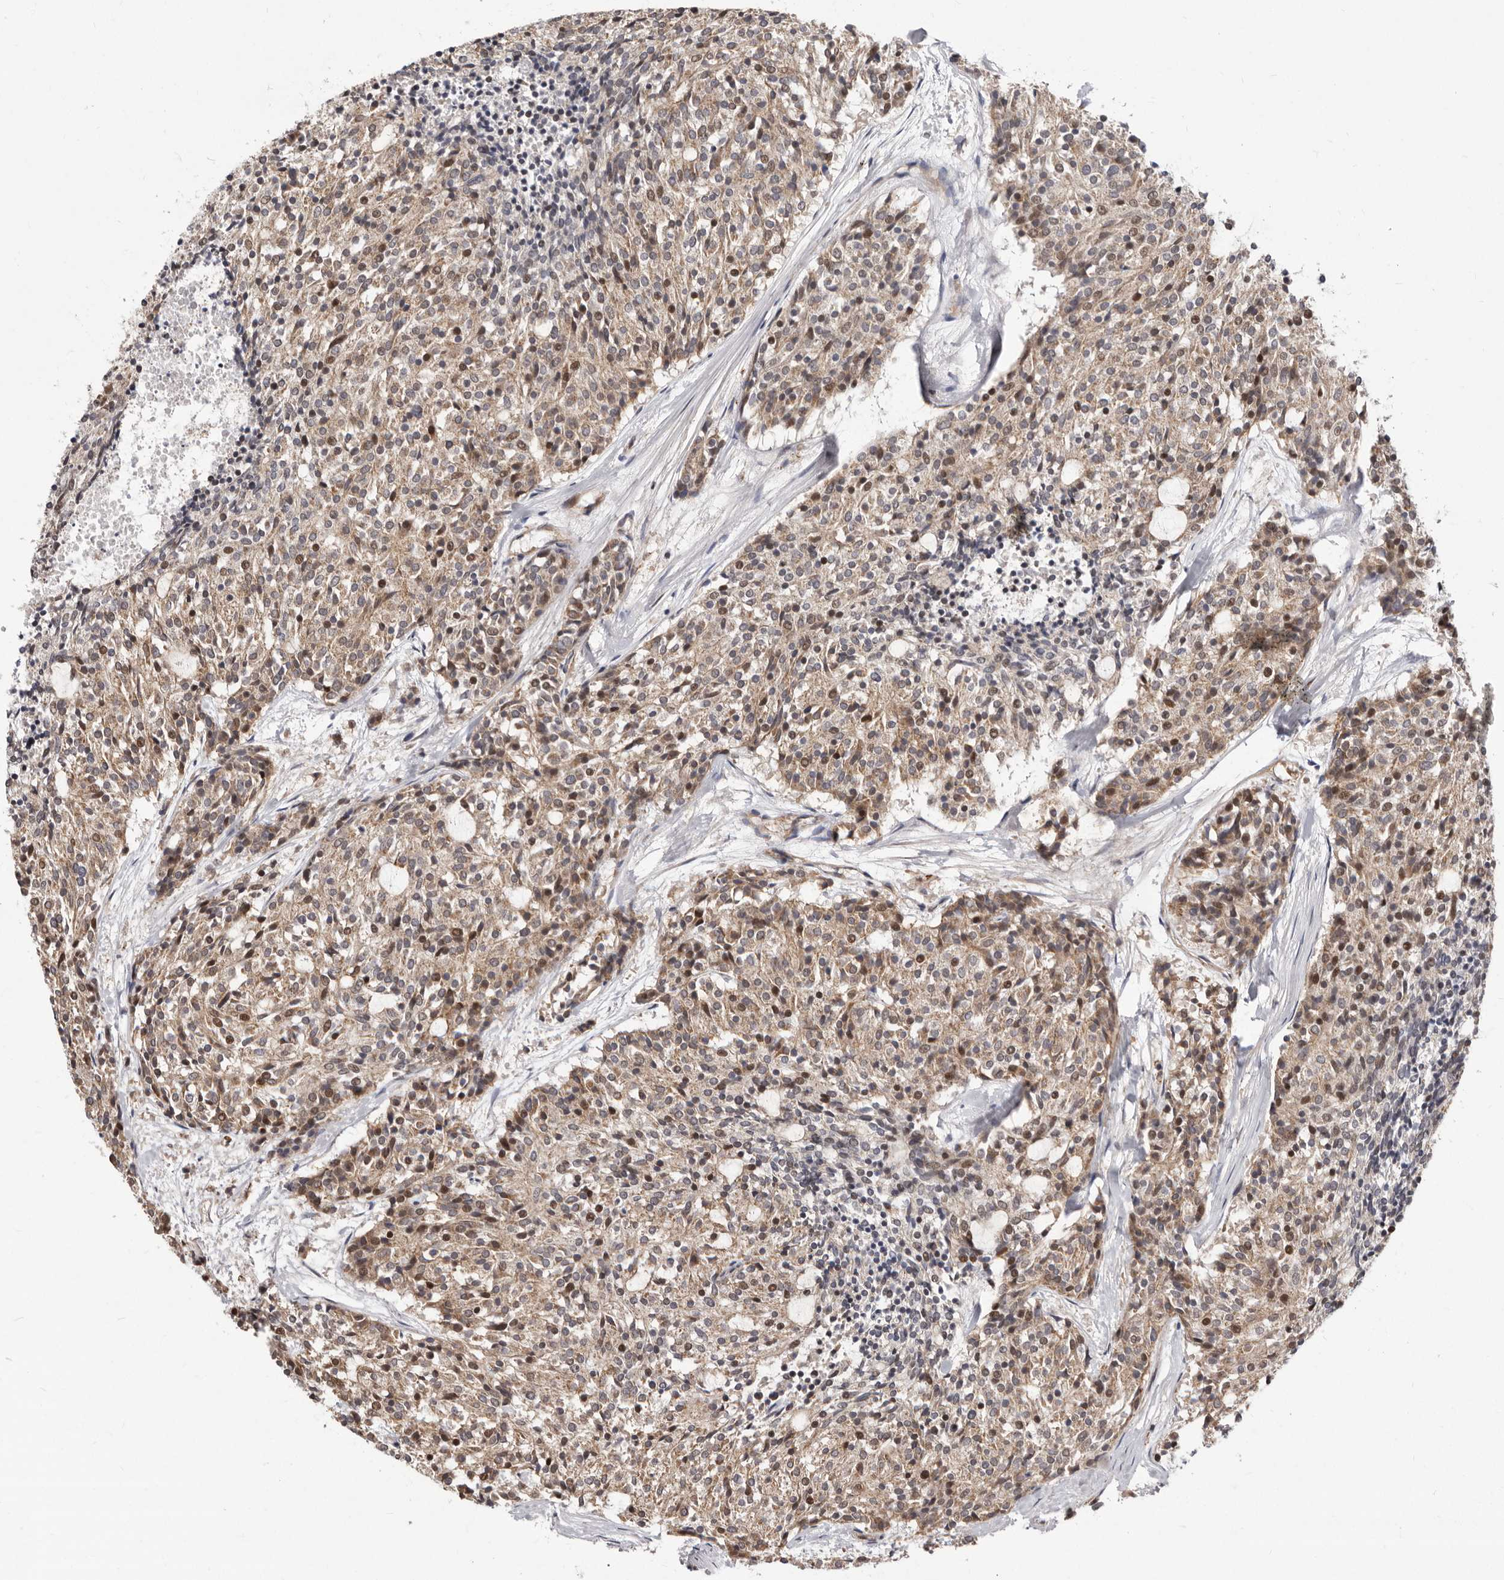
{"staining": {"intensity": "moderate", "quantity": ">75%", "location": "cytoplasmic/membranous,nuclear"}, "tissue": "carcinoid", "cell_type": "Tumor cells", "image_type": "cancer", "snomed": [{"axis": "morphology", "description": "Carcinoid, malignant, NOS"}, {"axis": "topography", "description": "Pancreas"}], "caption": "Carcinoid (malignant) stained with a brown dye exhibits moderate cytoplasmic/membranous and nuclear positive staining in approximately >75% of tumor cells.", "gene": "GLRX3", "patient": {"sex": "female", "age": 54}}